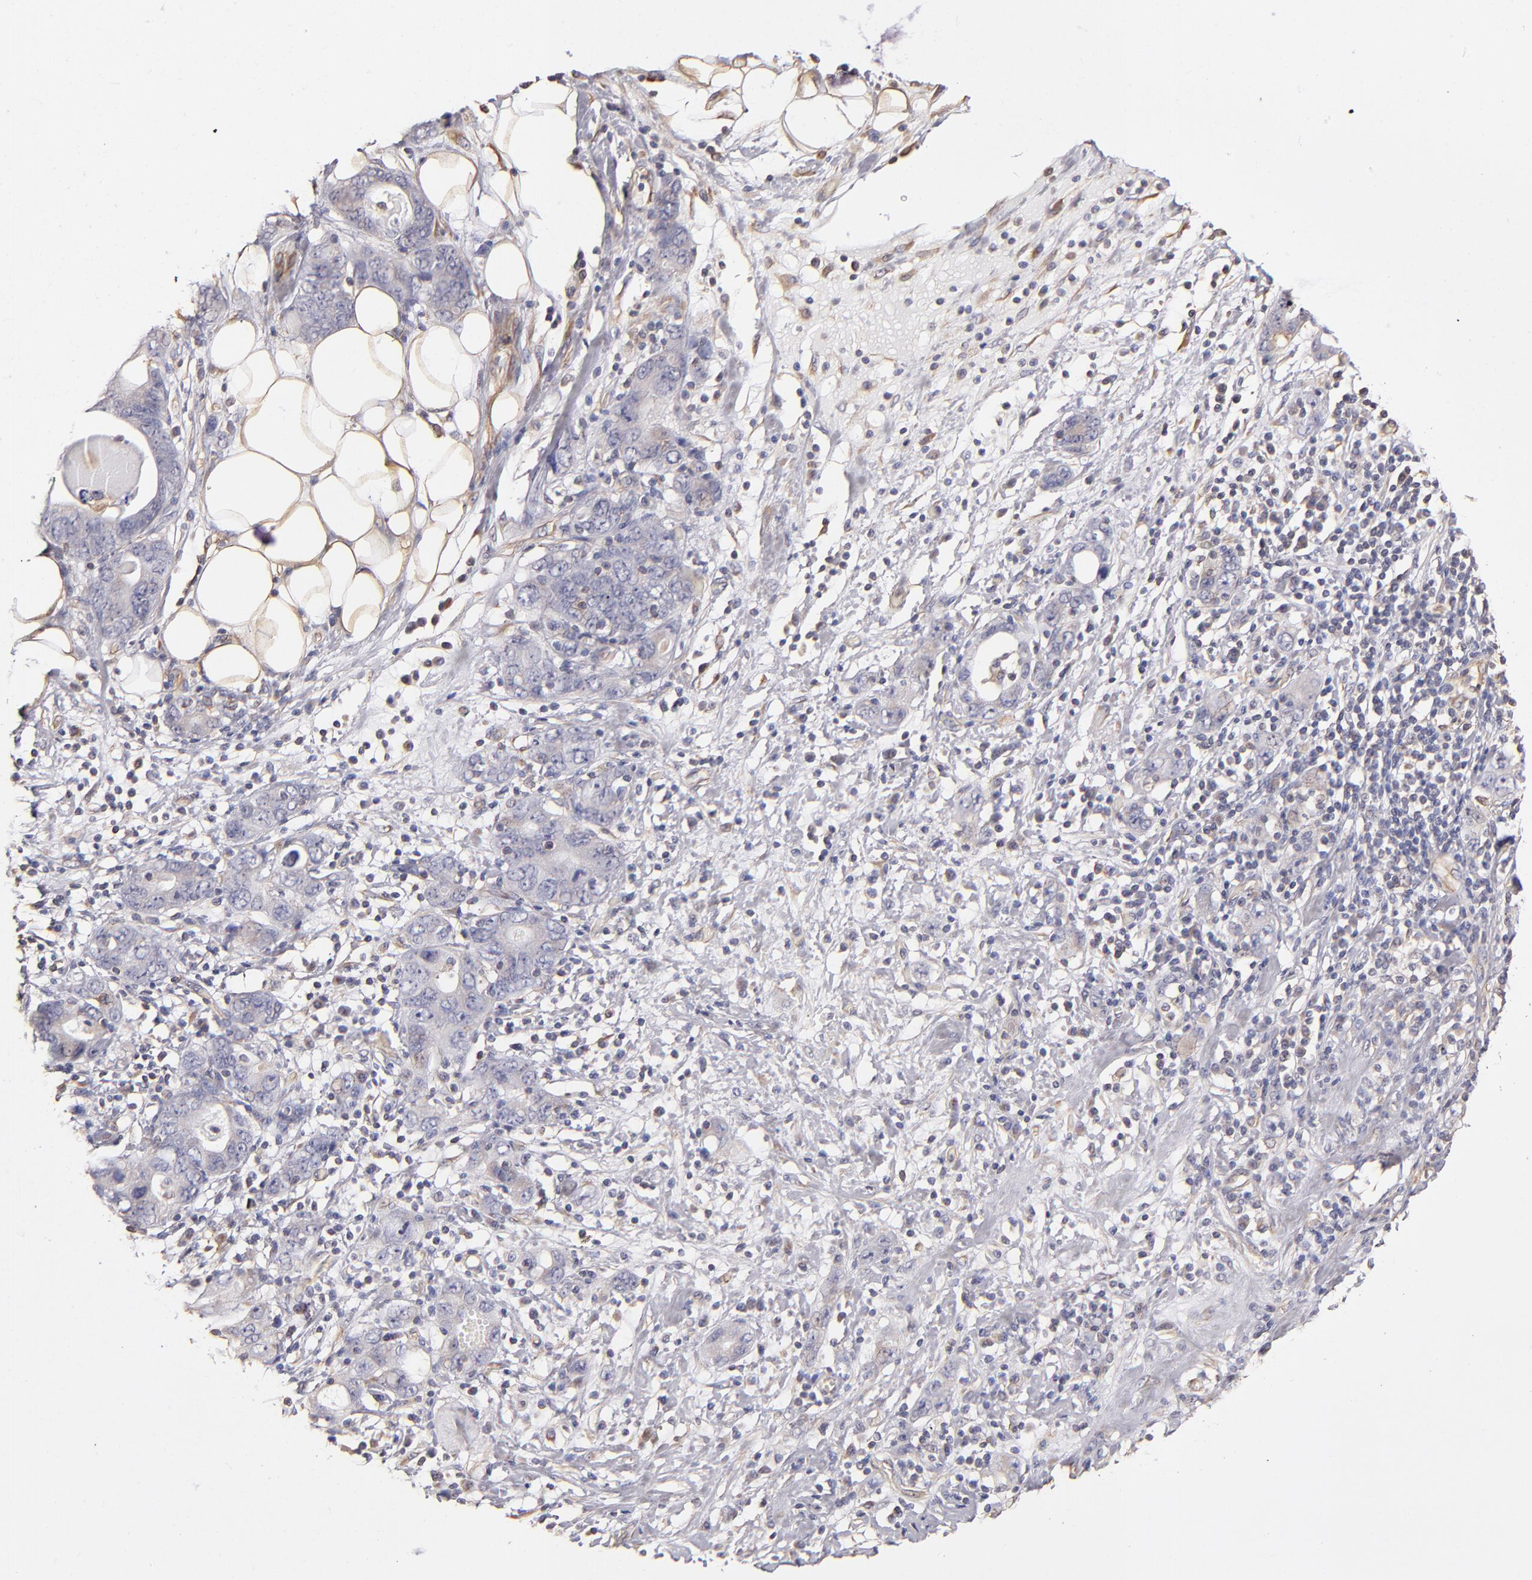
{"staining": {"intensity": "negative", "quantity": "none", "location": "none"}, "tissue": "stomach cancer", "cell_type": "Tumor cells", "image_type": "cancer", "snomed": [{"axis": "morphology", "description": "Adenocarcinoma, NOS"}, {"axis": "topography", "description": "Stomach, lower"}], "caption": "This is a image of immunohistochemistry (IHC) staining of stomach adenocarcinoma, which shows no expression in tumor cells. The staining was performed using DAB to visualize the protein expression in brown, while the nuclei were stained in blue with hematoxylin (Magnification: 20x).", "gene": "ABCC1", "patient": {"sex": "female", "age": 93}}